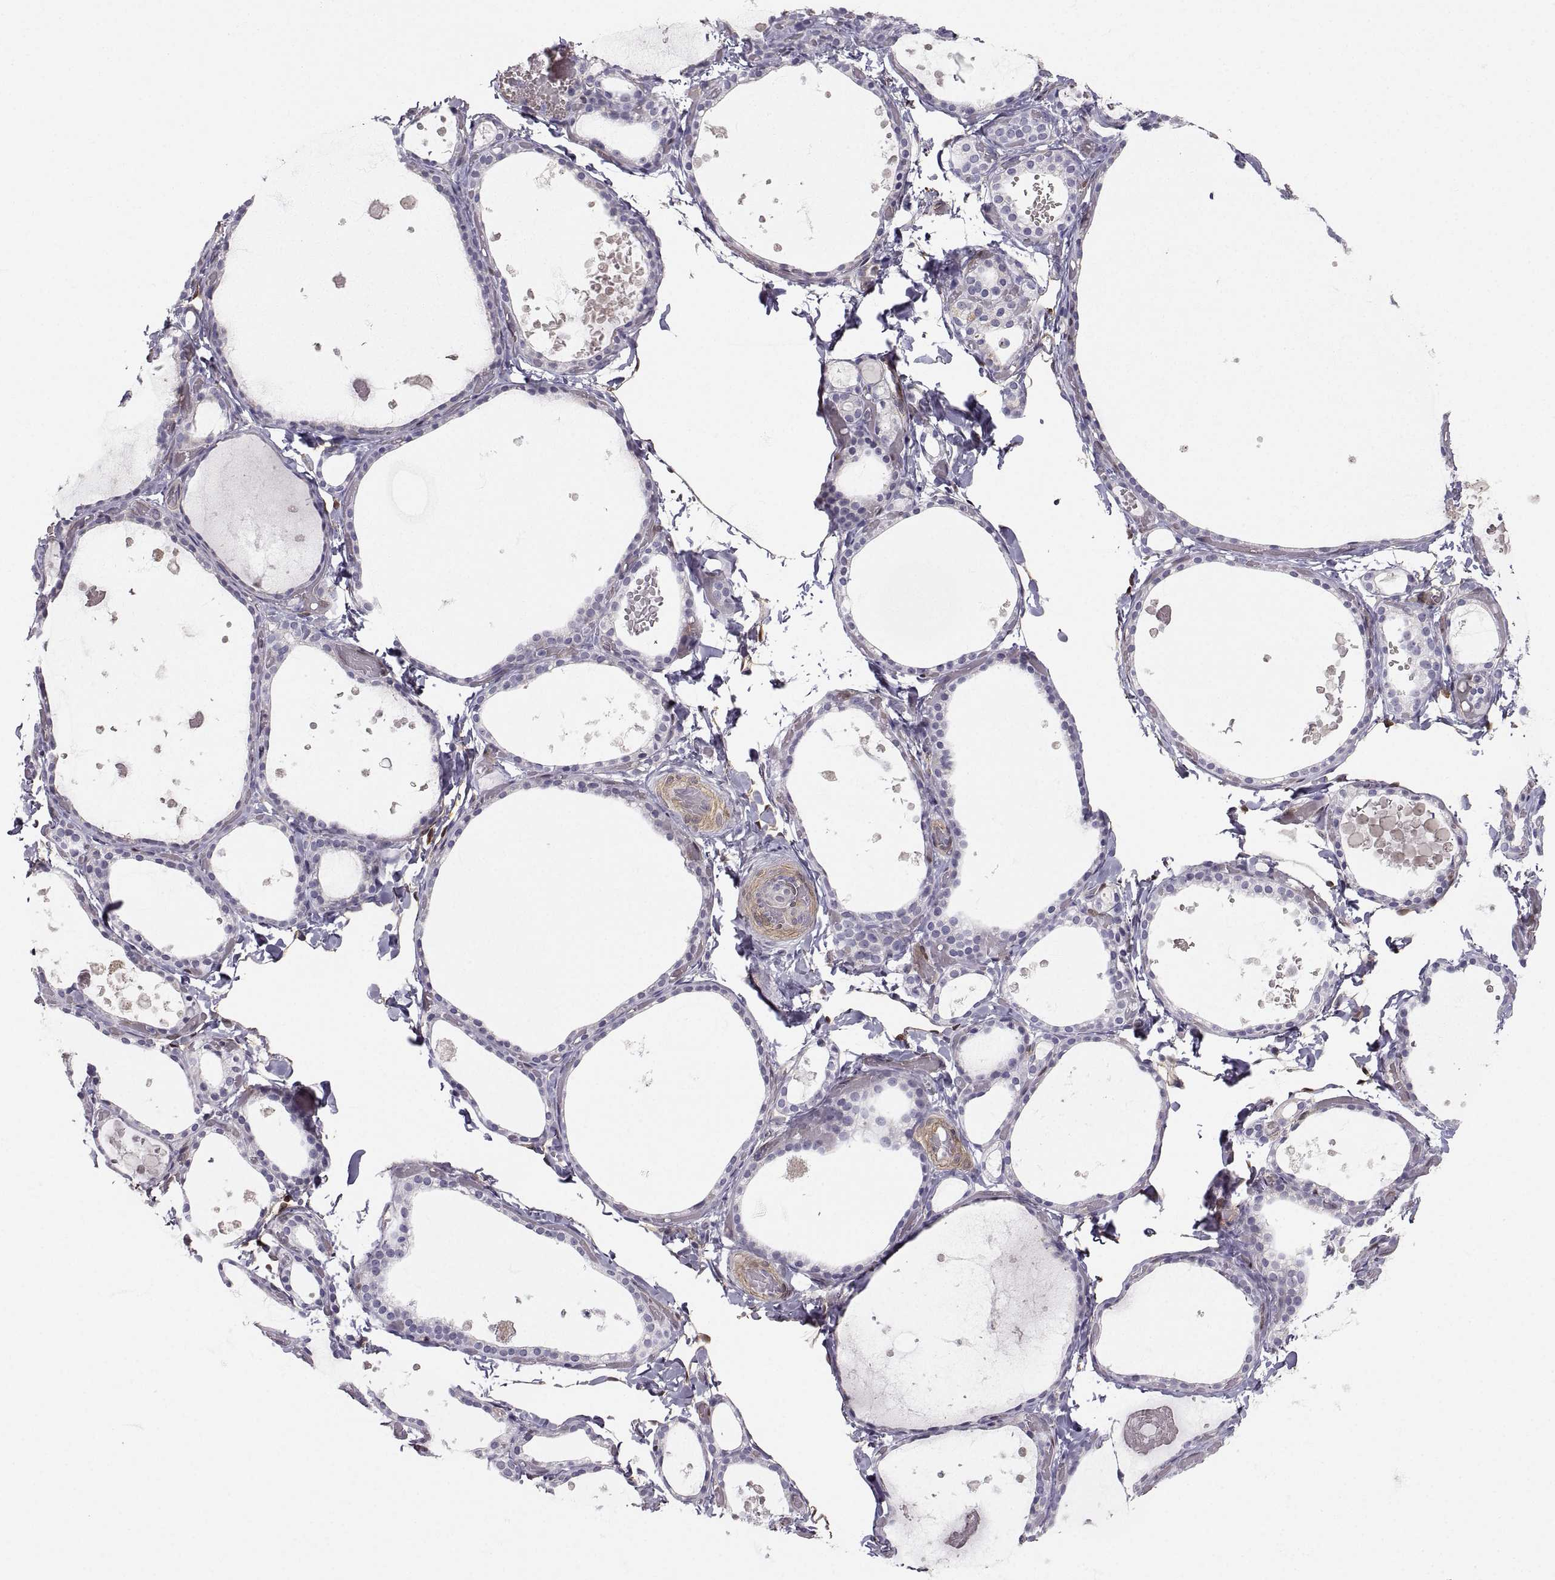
{"staining": {"intensity": "negative", "quantity": "none", "location": "none"}, "tissue": "thyroid gland", "cell_type": "Glandular cells", "image_type": "normal", "snomed": [{"axis": "morphology", "description": "Normal tissue, NOS"}, {"axis": "topography", "description": "Thyroid gland"}], "caption": "This is an IHC histopathology image of unremarkable thyroid gland. There is no staining in glandular cells.", "gene": "PGM5", "patient": {"sex": "female", "age": 56}}